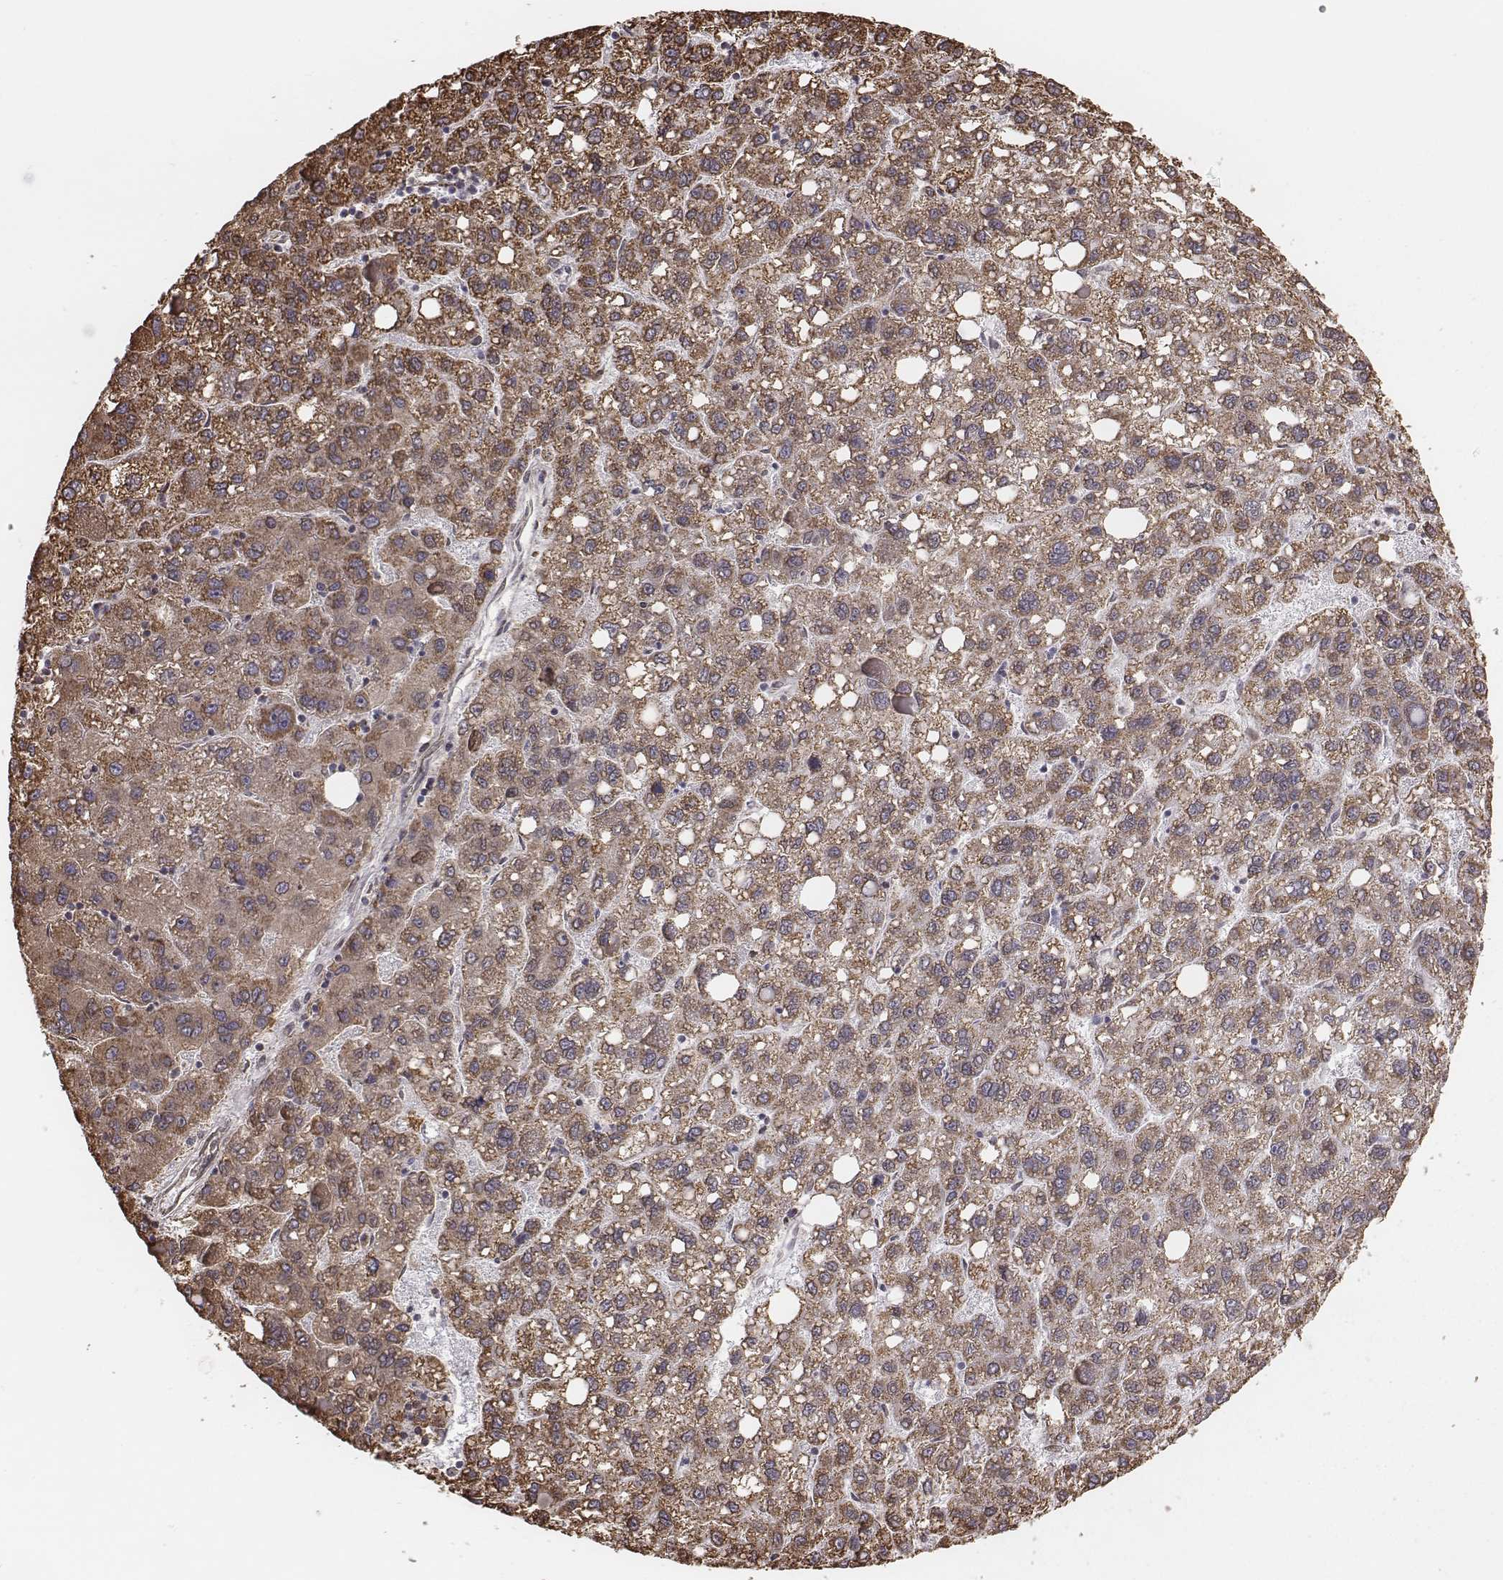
{"staining": {"intensity": "moderate", "quantity": "25%-75%", "location": "cytoplasmic/membranous"}, "tissue": "liver cancer", "cell_type": "Tumor cells", "image_type": "cancer", "snomed": [{"axis": "morphology", "description": "Carcinoma, Hepatocellular, NOS"}, {"axis": "topography", "description": "Liver"}], "caption": "A high-resolution histopathology image shows immunohistochemistry (IHC) staining of liver cancer, which reveals moderate cytoplasmic/membranous positivity in approximately 25%-75% of tumor cells.", "gene": "ACOT2", "patient": {"sex": "female", "age": 82}}